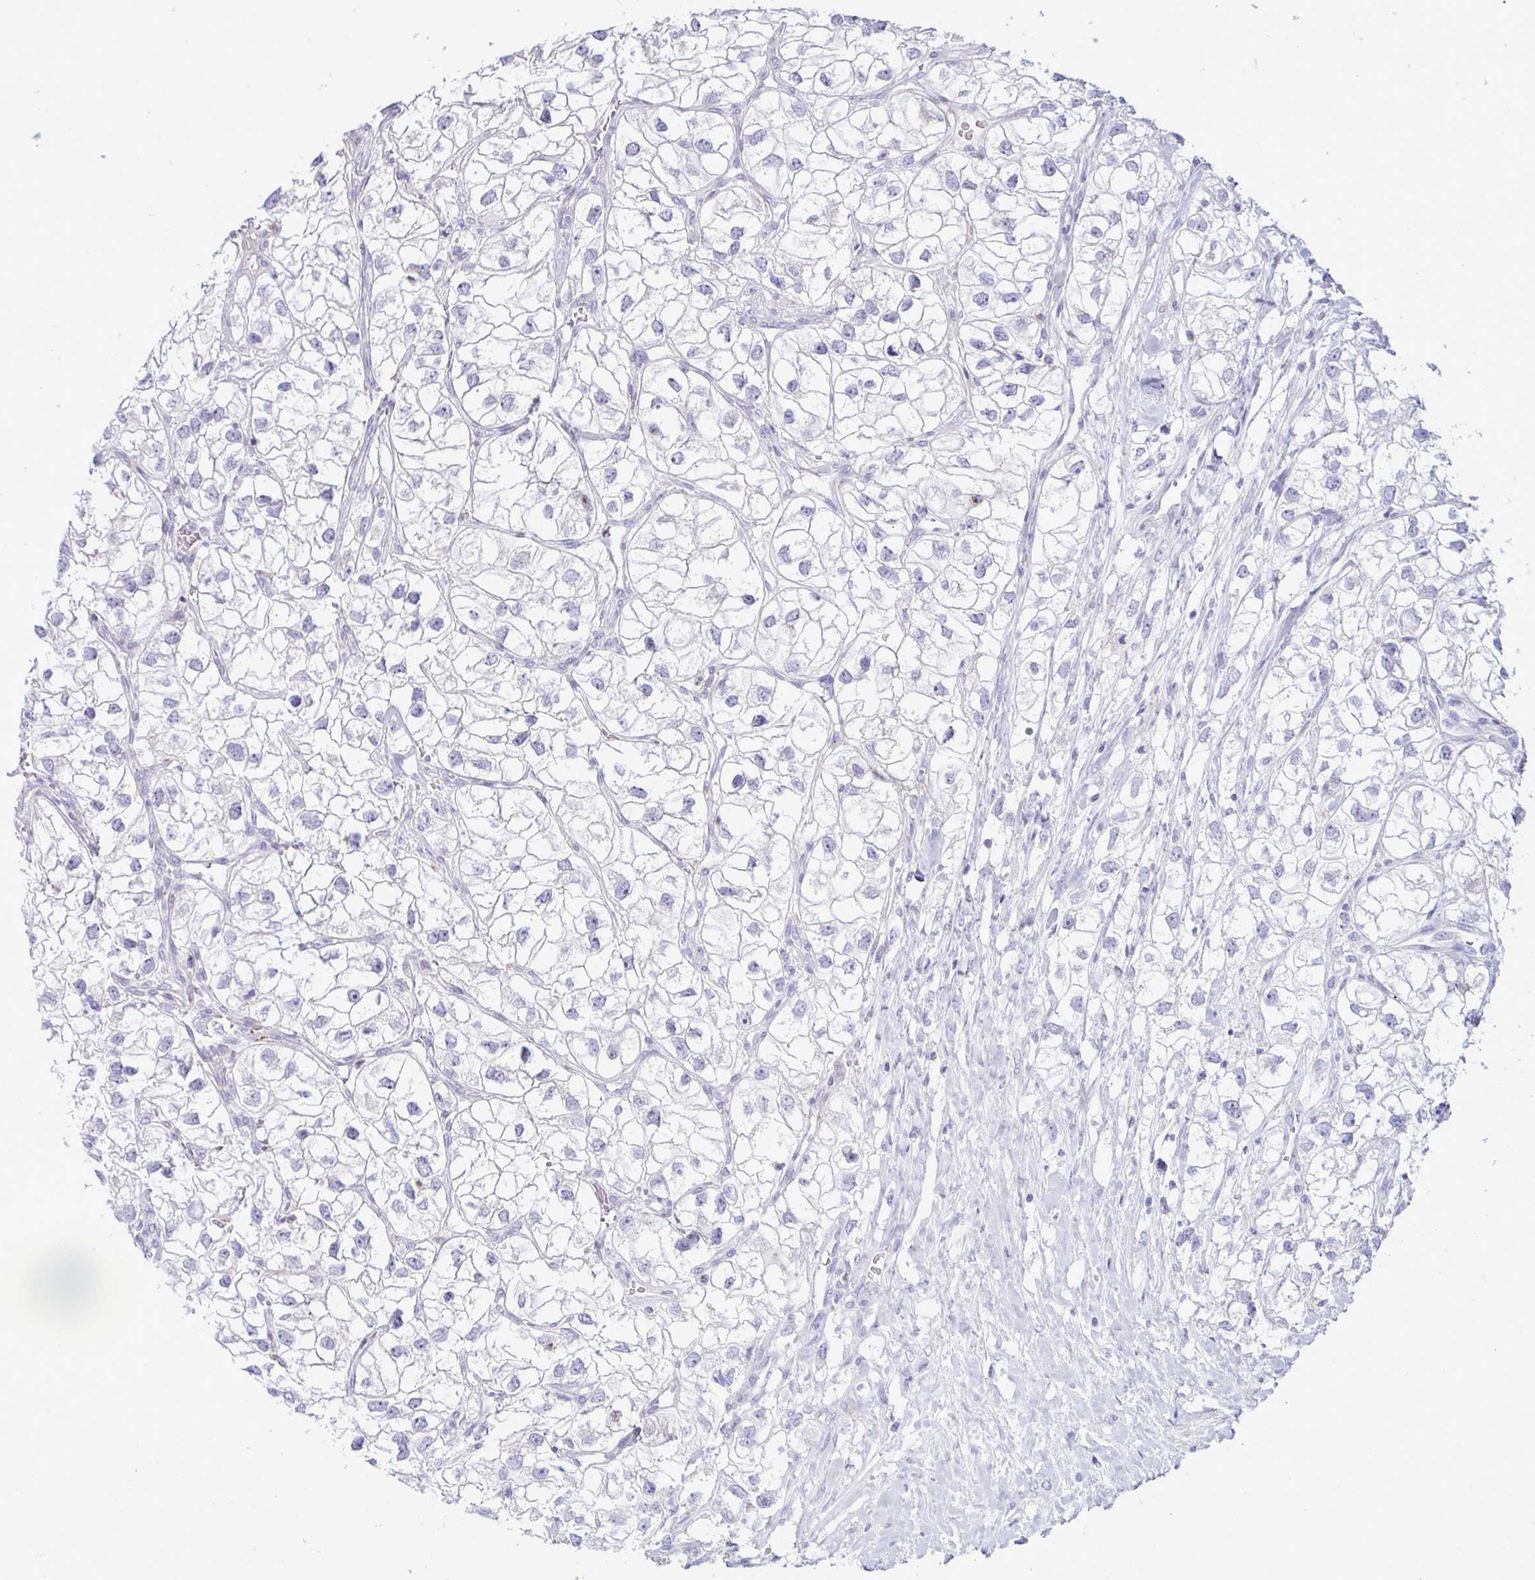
{"staining": {"intensity": "negative", "quantity": "none", "location": "none"}, "tissue": "renal cancer", "cell_type": "Tumor cells", "image_type": "cancer", "snomed": [{"axis": "morphology", "description": "Adenocarcinoma, NOS"}, {"axis": "topography", "description": "Kidney"}], "caption": "A histopathology image of renal cancer stained for a protein shows no brown staining in tumor cells.", "gene": "XCL1", "patient": {"sex": "male", "age": 59}}